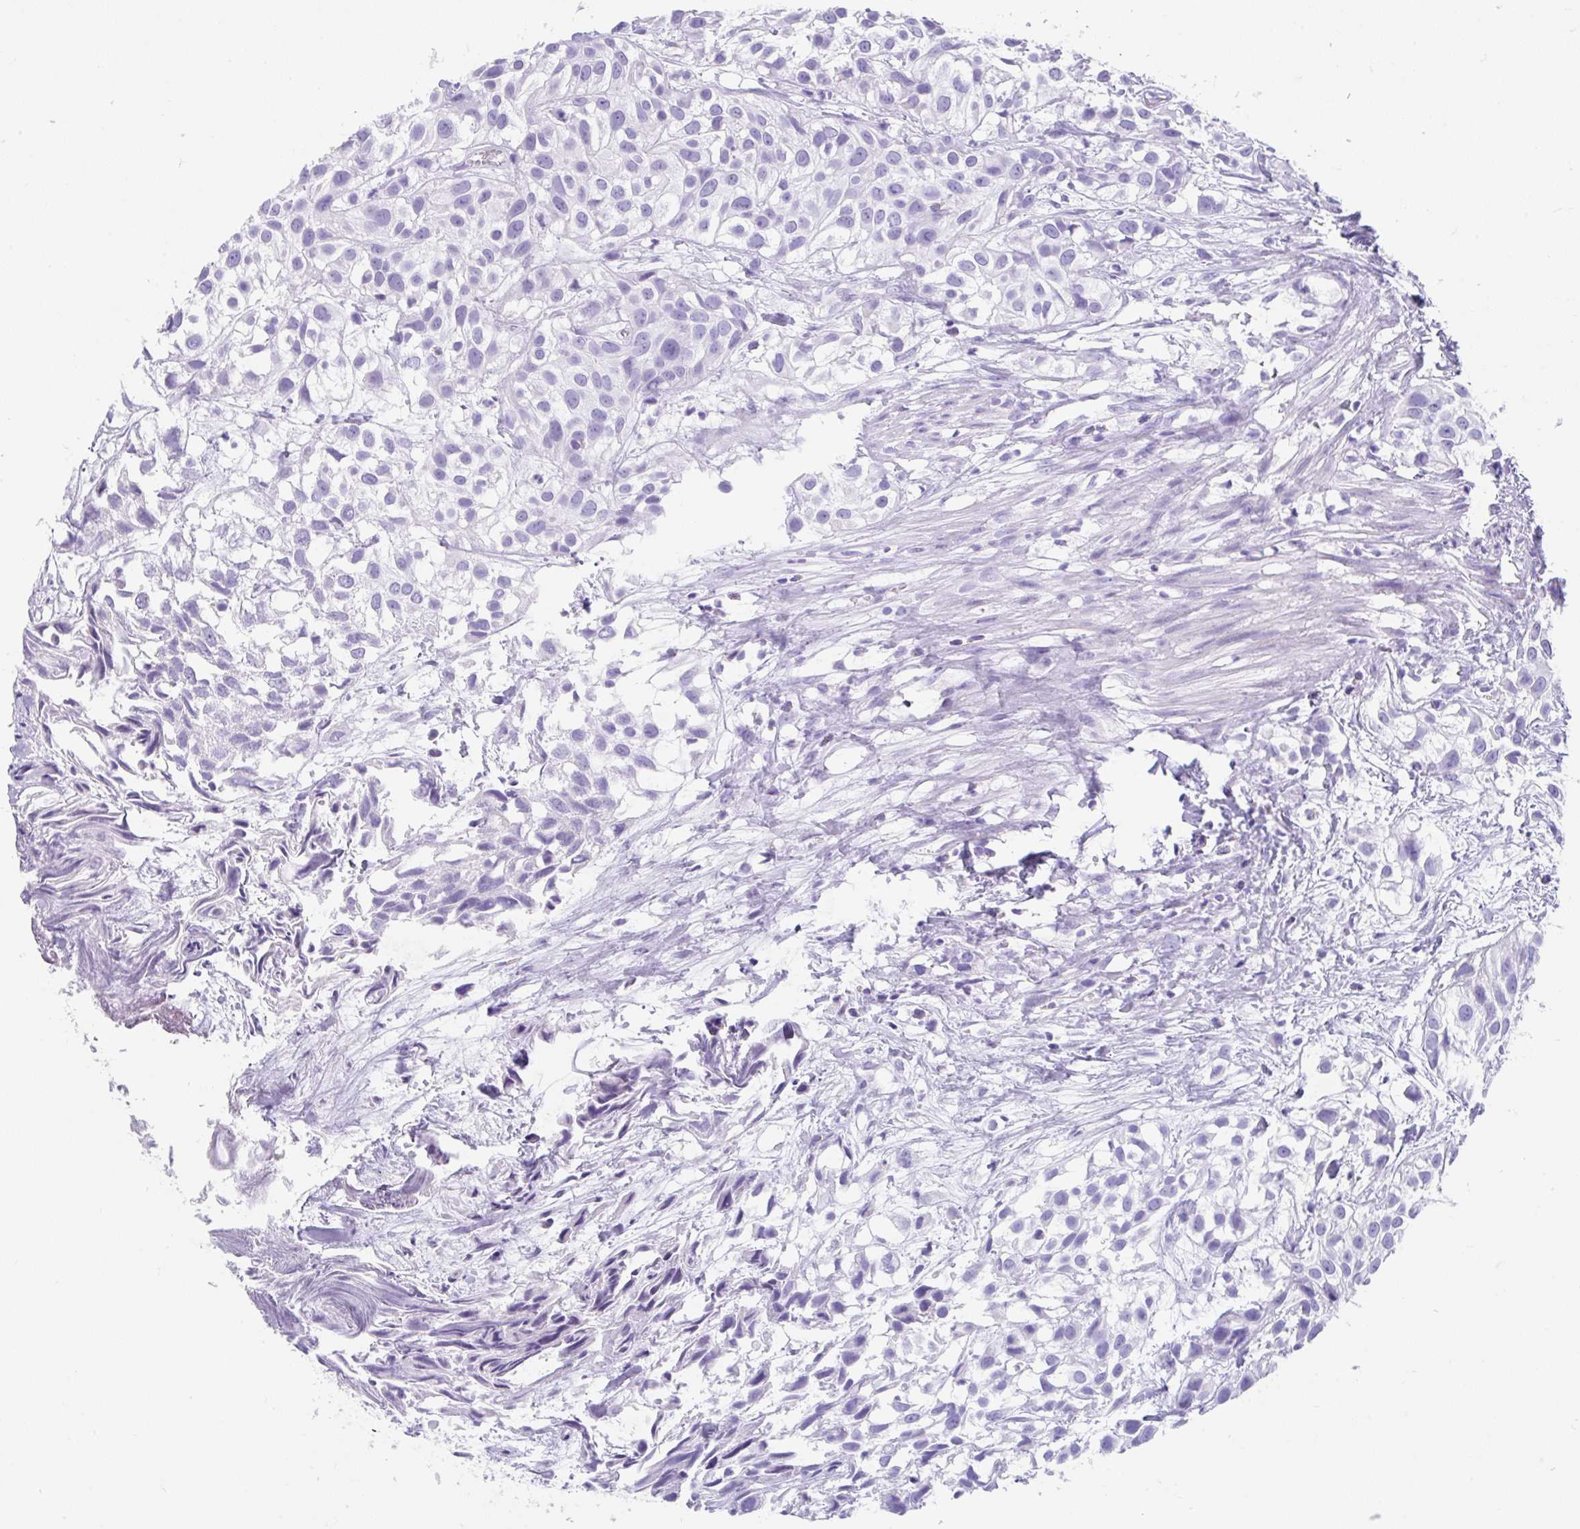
{"staining": {"intensity": "negative", "quantity": "none", "location": "none"}, "tissue": "urothelial cancer", "cell_type": "Tumor cells", "image_type": "cancer", "snomed": [{"axis": "morphology", "description": "Urothelial carcinoma, High grade"}, {"axis": "topography", "description": "Urinary bladder"}], "caption": "IHC photomicrograph of neoplastic tissue: urothelial cancer stained with DAB (3,3'-diaminobenzidine) exhibits no significant protein expression in tumor cells.", "gene": "FAM107A", "patient": {"sex": "male", "age": 56}}